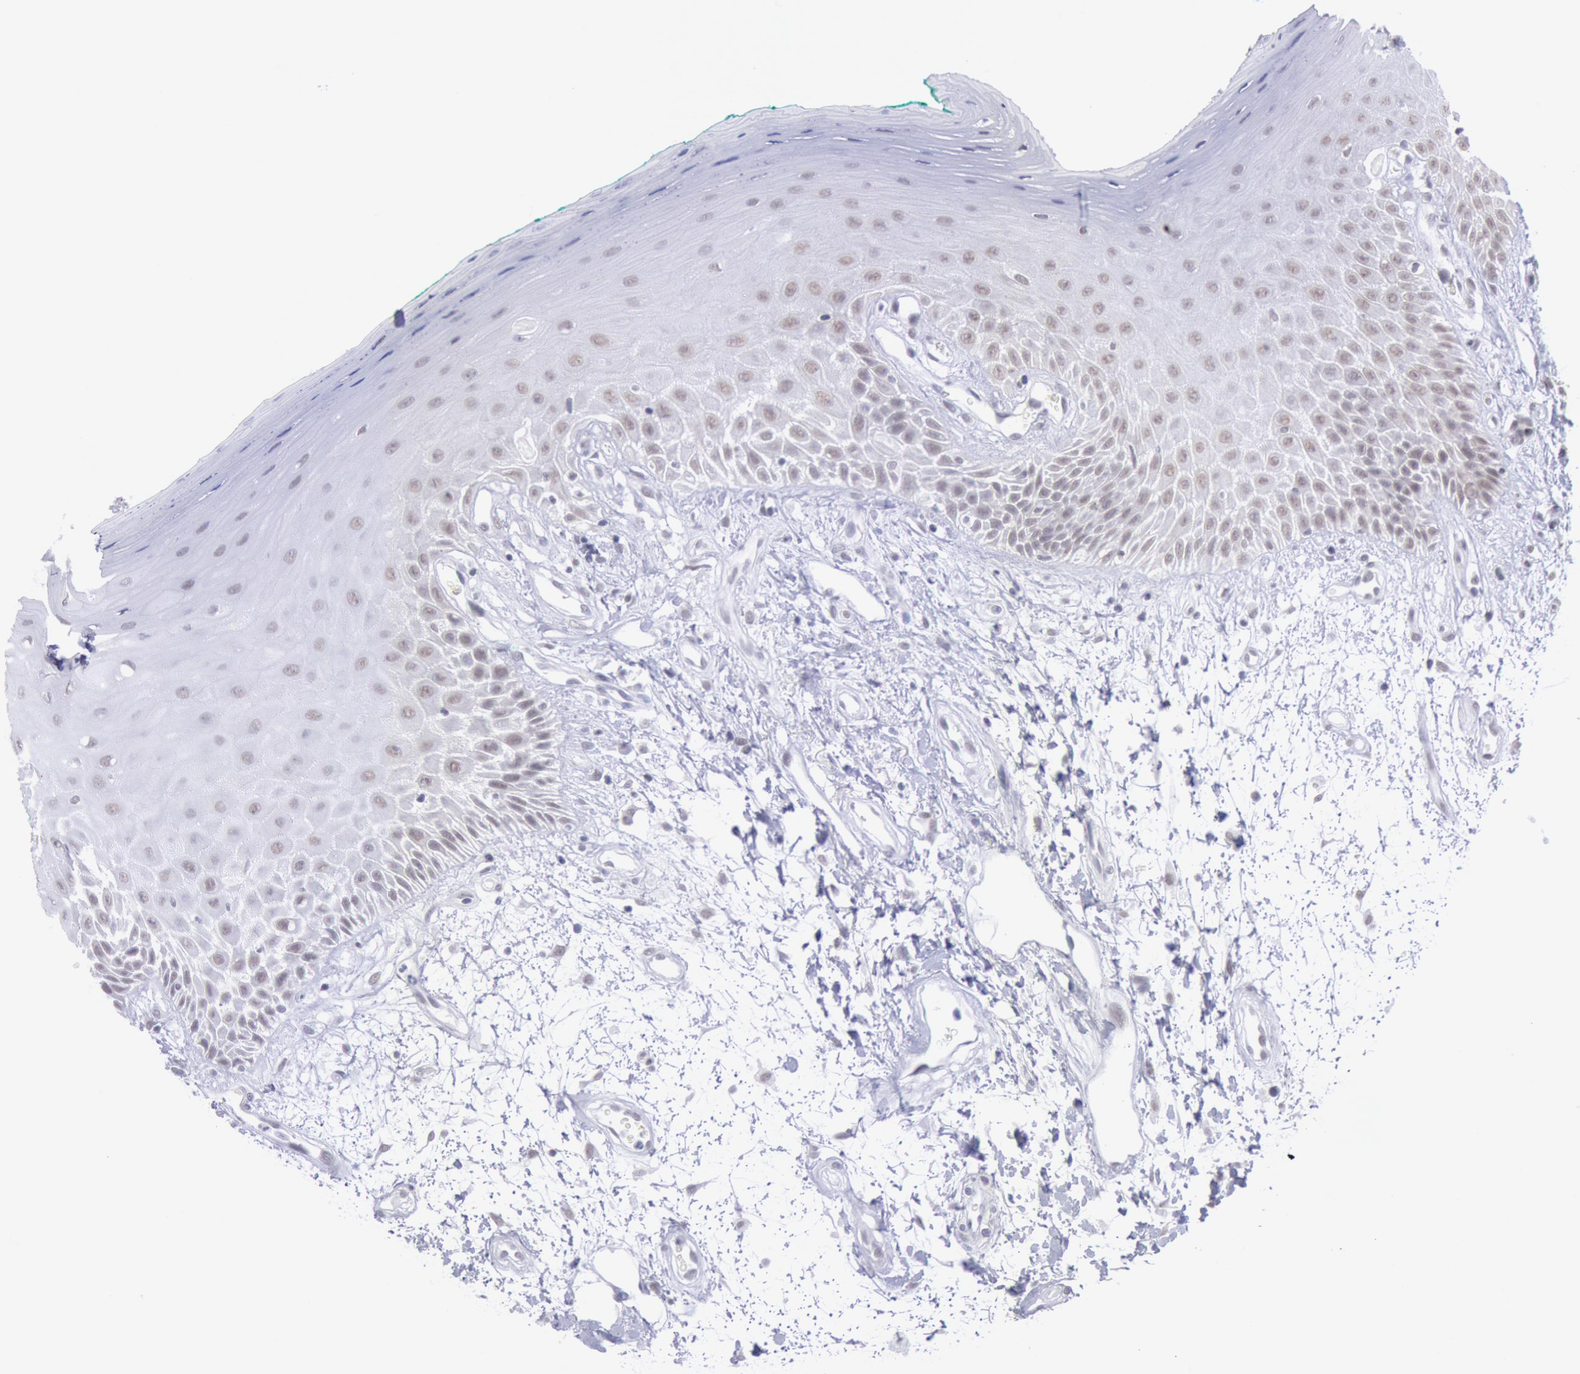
{"staining": {"intensity": "weak", "quantity": "25%-75%", "location": "nuclear"}, "tissue": "oral mucosa", "cell_type": "Squamous epithelial cells", "image_type": "normal", "snomed": [{"axis": "morphology", "description": "Normal tissue, NOS"}, {"axis": "morphology", "description": "Squamous cell carcinoma, NOS"}, {"axis": "topography", "description": "Skeletal muscle"}, {"axis": "topography", "description": "Oral tissue"}, {"axis": "topography", "description": "Head-Neck"}], "caption": "Protein staining by immunohistochemistry (IHC) reveals weak nuclear staining in about 25%-75% of squamous epithelial cells in unremarkable oral mucosa.", "gene": "SNRPD3", "patient": {"sex": "female", "age": 84}}